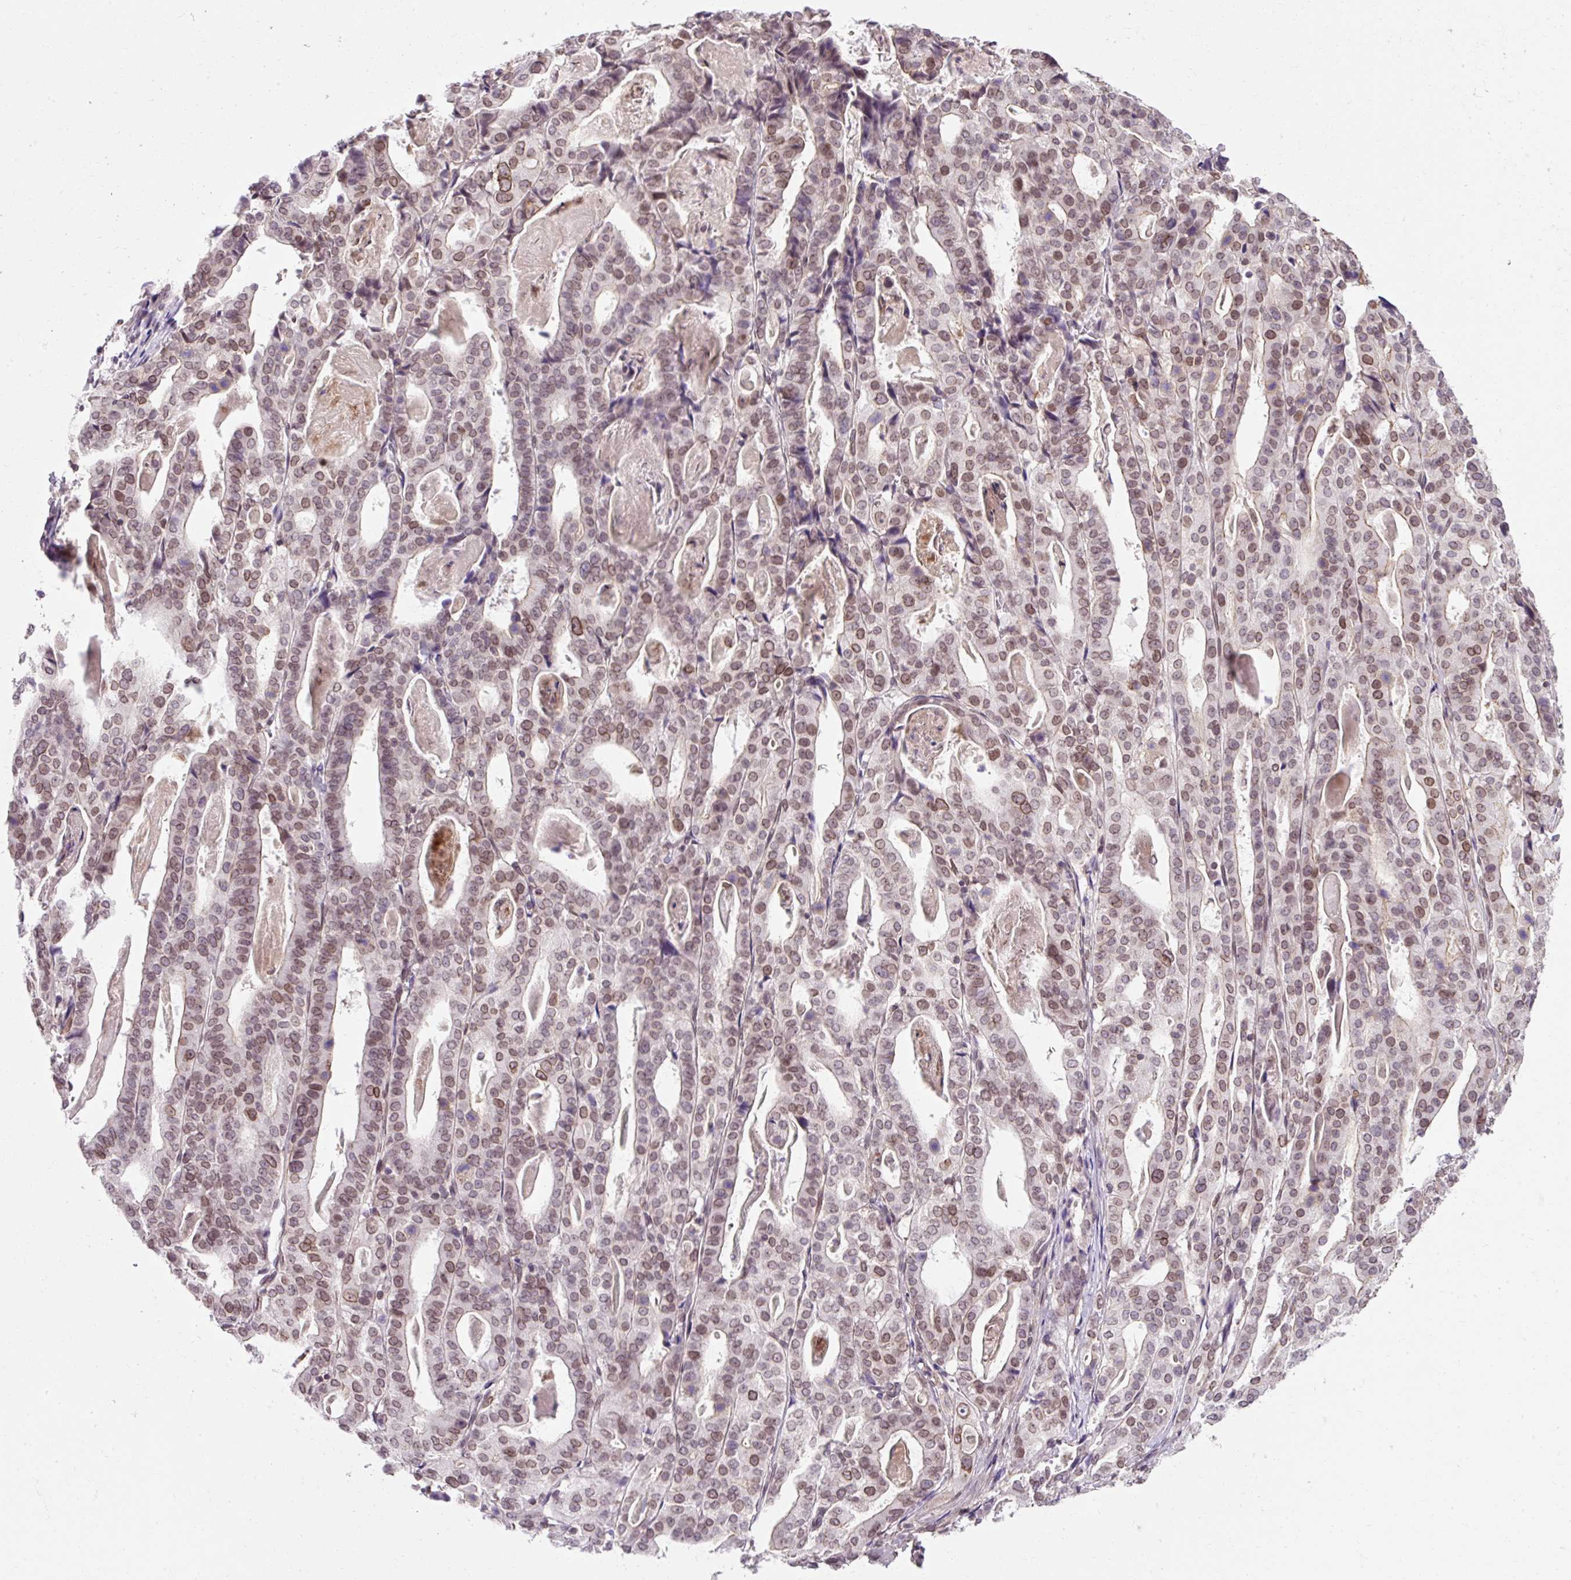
{"staining": {"intensity": "weak", "quantity": "25%-75%", "location": "cytoplasmic/membranous,nuclear"}, "tissue": "stomach cancer", "cell_type": "Tumor cells", "image_type": "cancer", "snomed": [{"axis": "morphology", "description": "Adenocarcinoma, NOS"}, {"axis": "topography", "description": "Stomach"}], "caption": "A brown stain highlights weak cytoplasmic/membranous and nuclear staining of a protein in human stomach cancer (adenocarcinoma) tumor cells.", "gene": "ZNF610", "patient": {"sex": "male", "age": 48}}